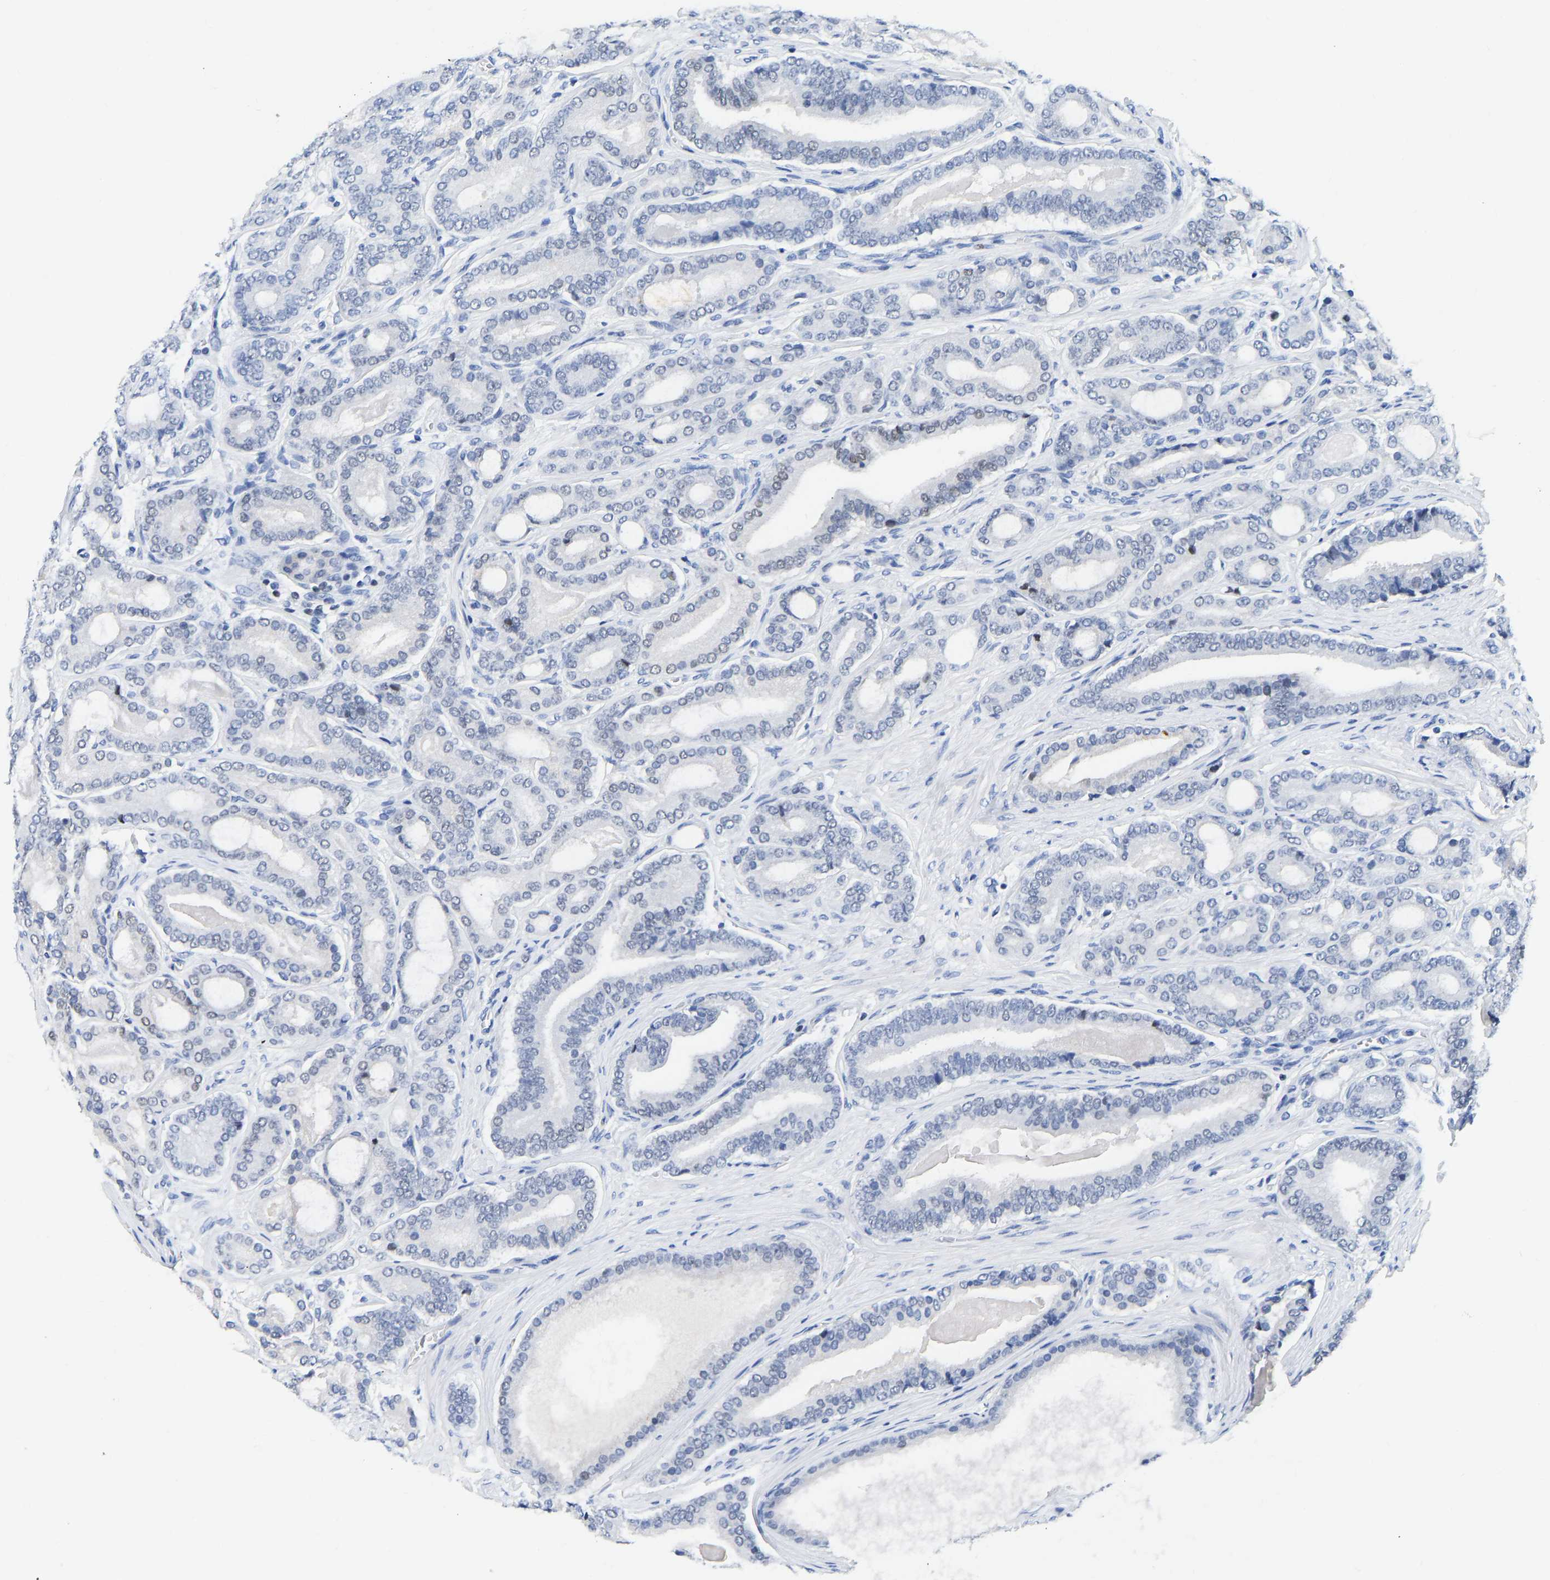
{"staining": {"intensity": "negative", "quantity": "none", "location": "none"}, "tissue": "prostate cancer", "cell_type": "Tumor cells", "image_type": "cancer", "snomed": [{"axis": "morphology", "description": "Adenocarcinoma, High grade"}, {"axis": "topography", "description": "Prostate"}], "caption": "Tumor cells show no significant positivity in high-grade adenocarcinoma (prostate). The staining was performed using DAB to visualize the protein expression in brown, while the nuclei were stained in blue with hematoxylin (Magnification: 20x).", "gene": "TCF7", "patient": {"sex": "male", "age": 60}}